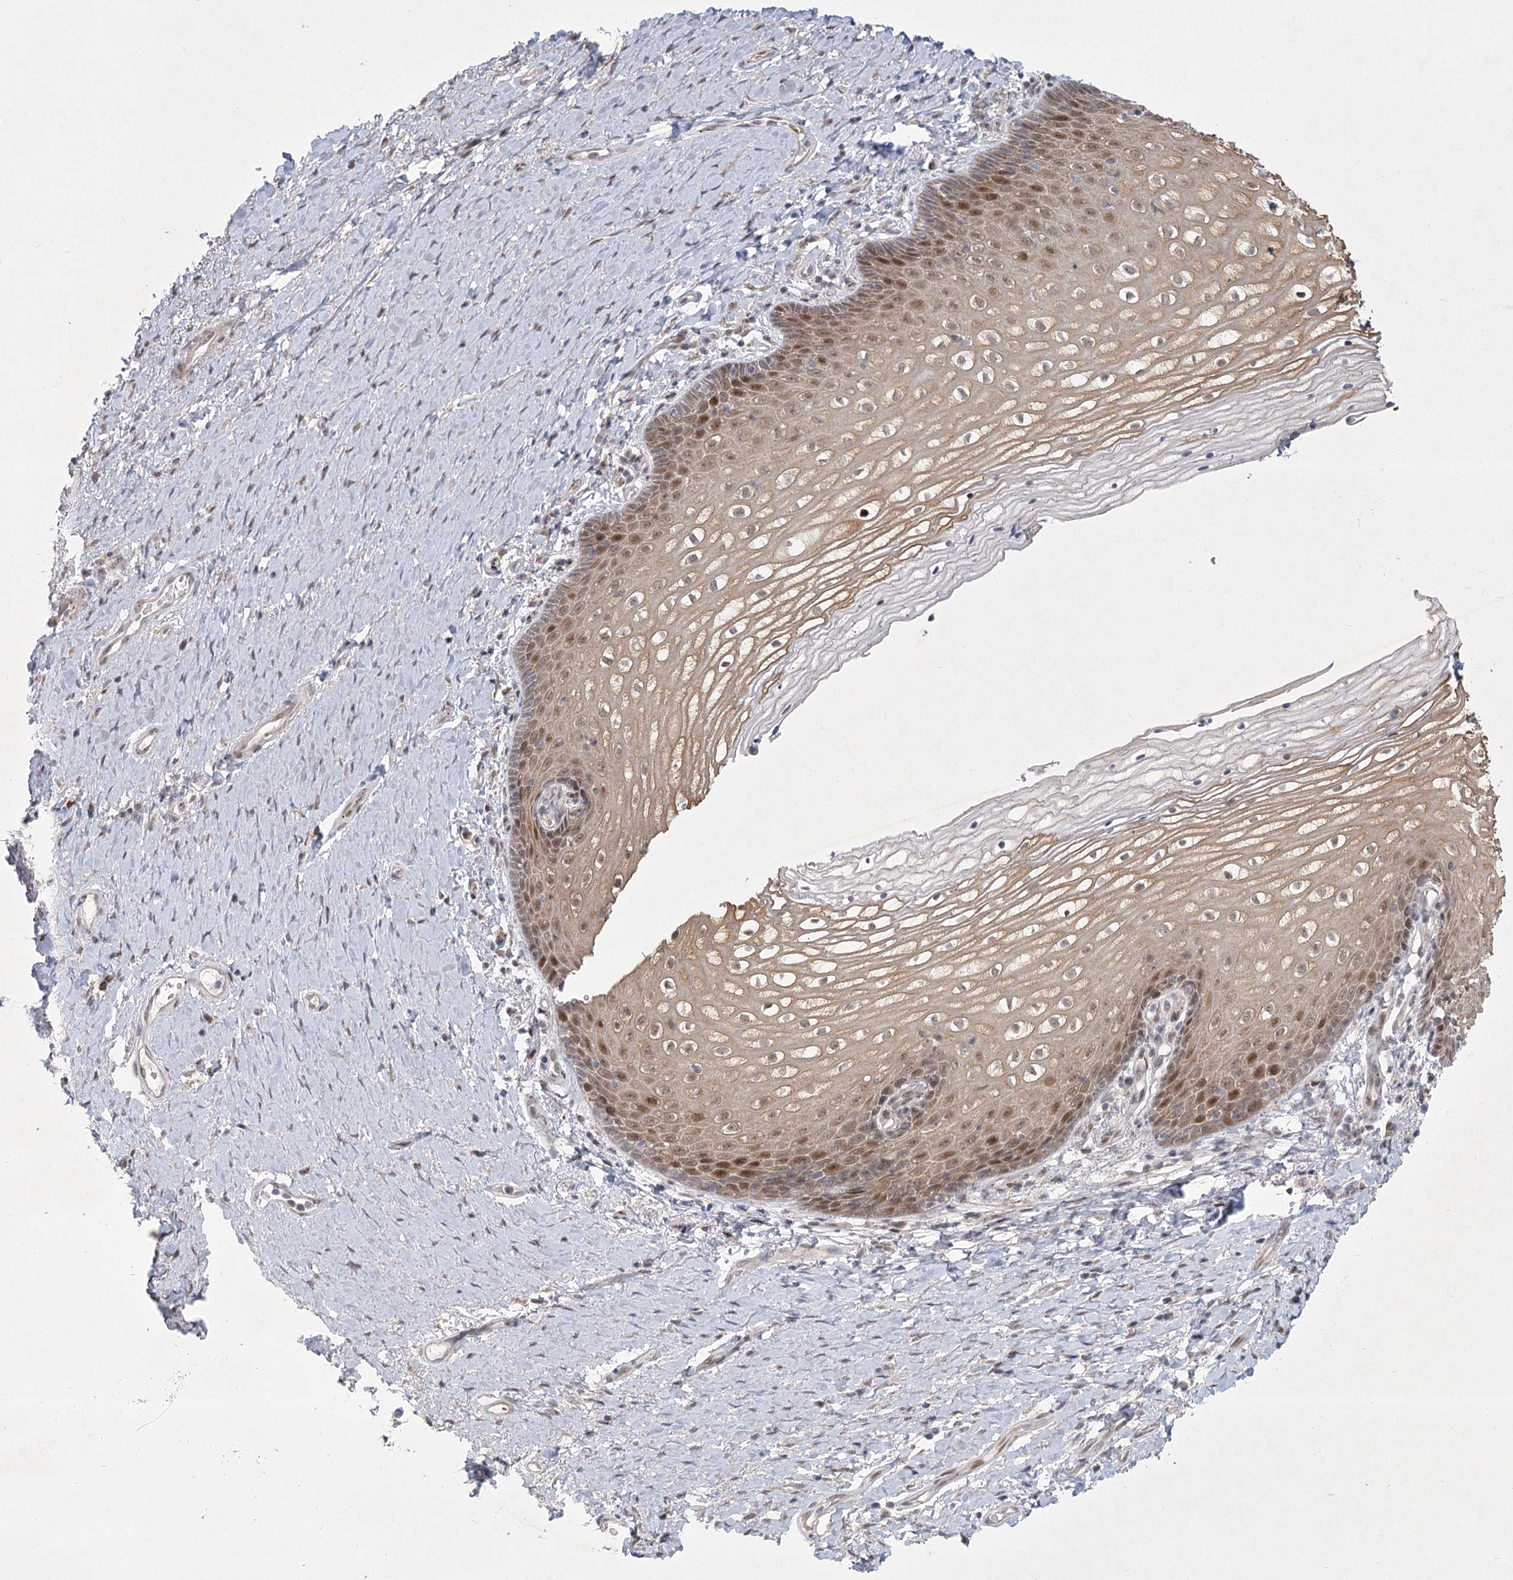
{"staining": {"intensity": "moderate", "quantity": ">75%", "location": "cytoplasmic/membranous,nuclear"}, "tissue": "vagina", "cell_type": "Squamous epithelial cells", "image_type": "normal", "snomed": [{"axis": "morphology", "description": "Normal tissue, NOS"}, {"axis": "topography", "description": "Vagina"}], "caption": "High-magnification brightfield microscopy of unremarkable vagina stained with DAB (3,3'-diaminobenzidine) (brown) and counterstained with hematoxylin (blue). squamous epithelial cells exhibit moderate cytoplasmic/membranous,nuclear expression is present in about>75% of cells. Nuclei are stained in blue.", "gene": "CIB4", "patient": {"sex": "female", "age": 60}}